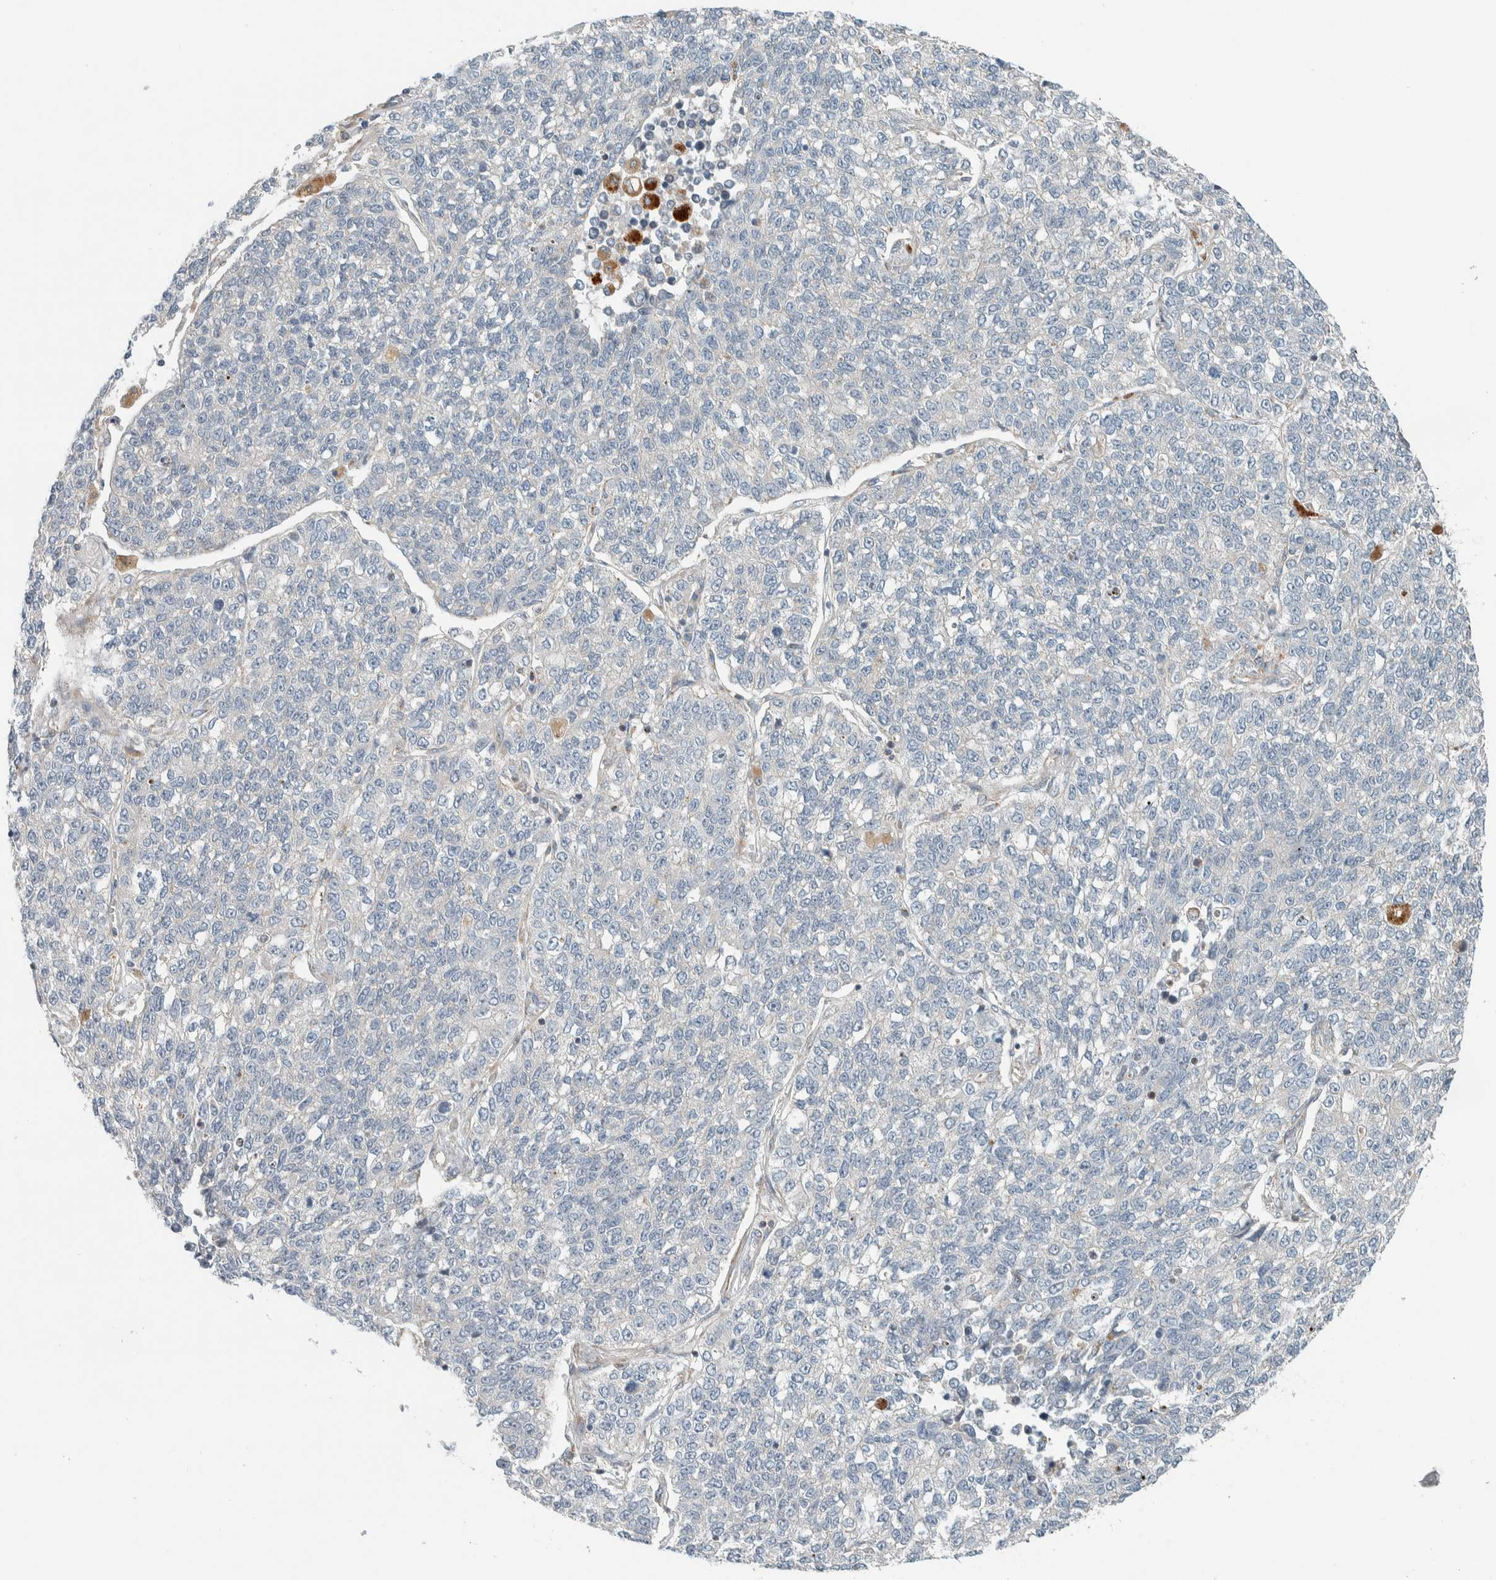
{"staining": {"intensity": "negative", "quantity": "none", "location": "none"}, "tissue": "lung cancer", "cell_type": "Tumor cells", "image_type": "cancer", "snomed": [{"axis": "morphology", "description": "Adenocarcinoma, NOS"}, {"axis": "topography", "description": "Lung"}], "caption": "There is no significant positivity in tumor cells of adenocarcinoma (lung).", "gene": "SLFN12L", "patient": {"sex": "male", "age": 49}}